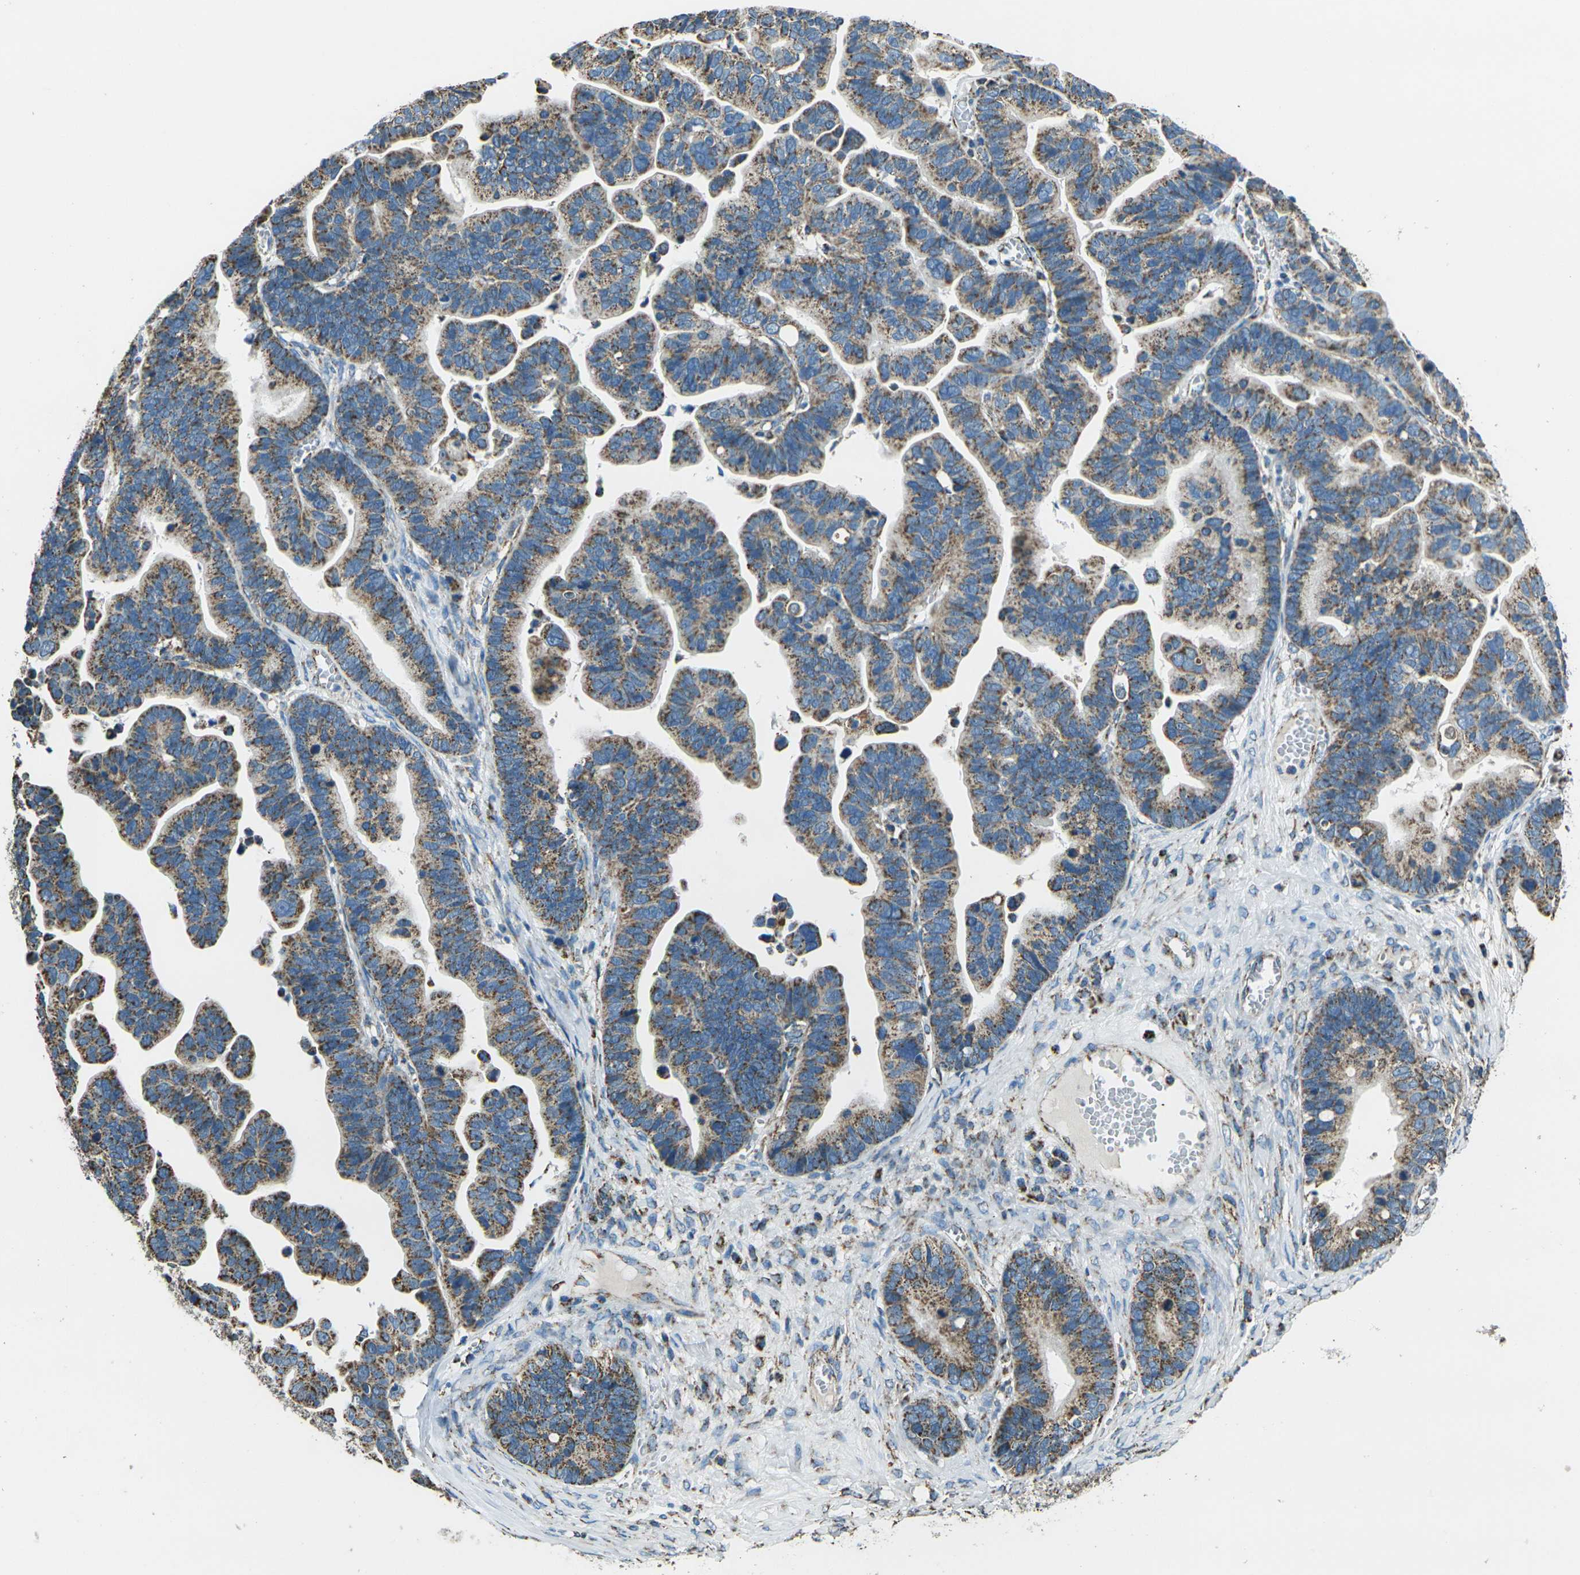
{"staining": {"intensity": "moderate", "quantity": ">75%", "location": "cytoplasmic/membranous"}, "tissue": "ovarian cancer", "cell_type": "Tumor cells", "image_type": "cancer", "snomed": [{"axis": "morphology", "description": "Cystadenocarcinoma, serous, NOS"}, {"axis": "topography", "description": "Ovary"}], "caption": "This is a micrograph of immunohistochemistry (IHC) staining of ovarian cancer, which shows moderate staining in the cytoplasmic/membranous of tumor cells.", "gene": "IRF3", "patient": {"sex": "female", "age": 56}}